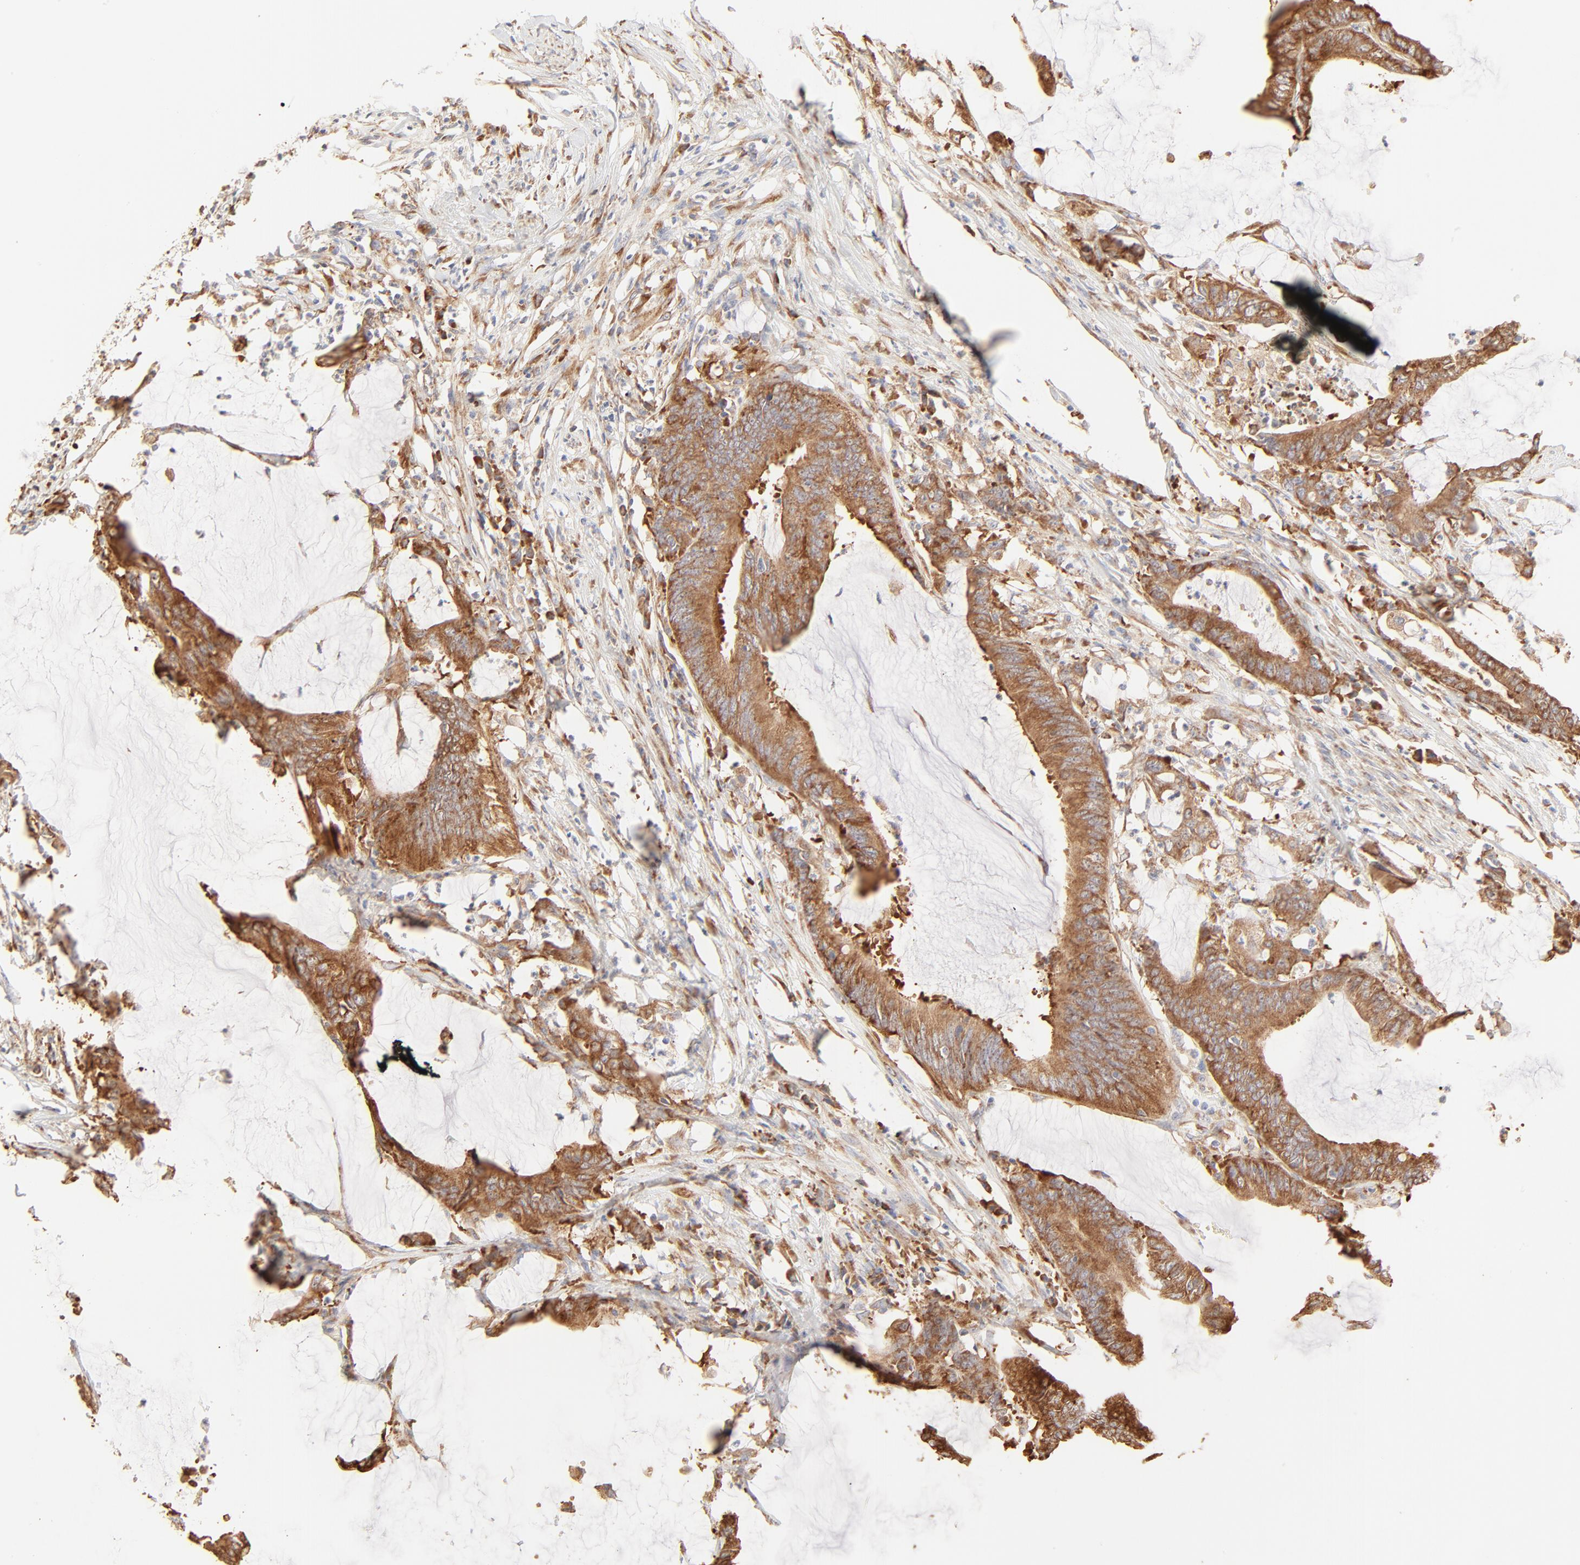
{"staining": {"intensity": "moderate", "quantity": ">75%", "location": "cytoplasmic/membranous"}, "tissue": "colorectal cancer", "cell_type": "Tumor cells", "image_type": "cancer", "snomed": [{"axis": "morphology", "description": "Adenocarcinoma, NOS"}, {"axis": "topography", "description": "Rectum"}], "caption": "Moderate cytoplasmic/membranous protein staining is identified in approximately >75% of tumor cells in colorectal cancer. (Brightfield microscopy of DAB IHC at high magnification).", "gene": "RPS20", "patient": {"sex": "female", "age": 66}}